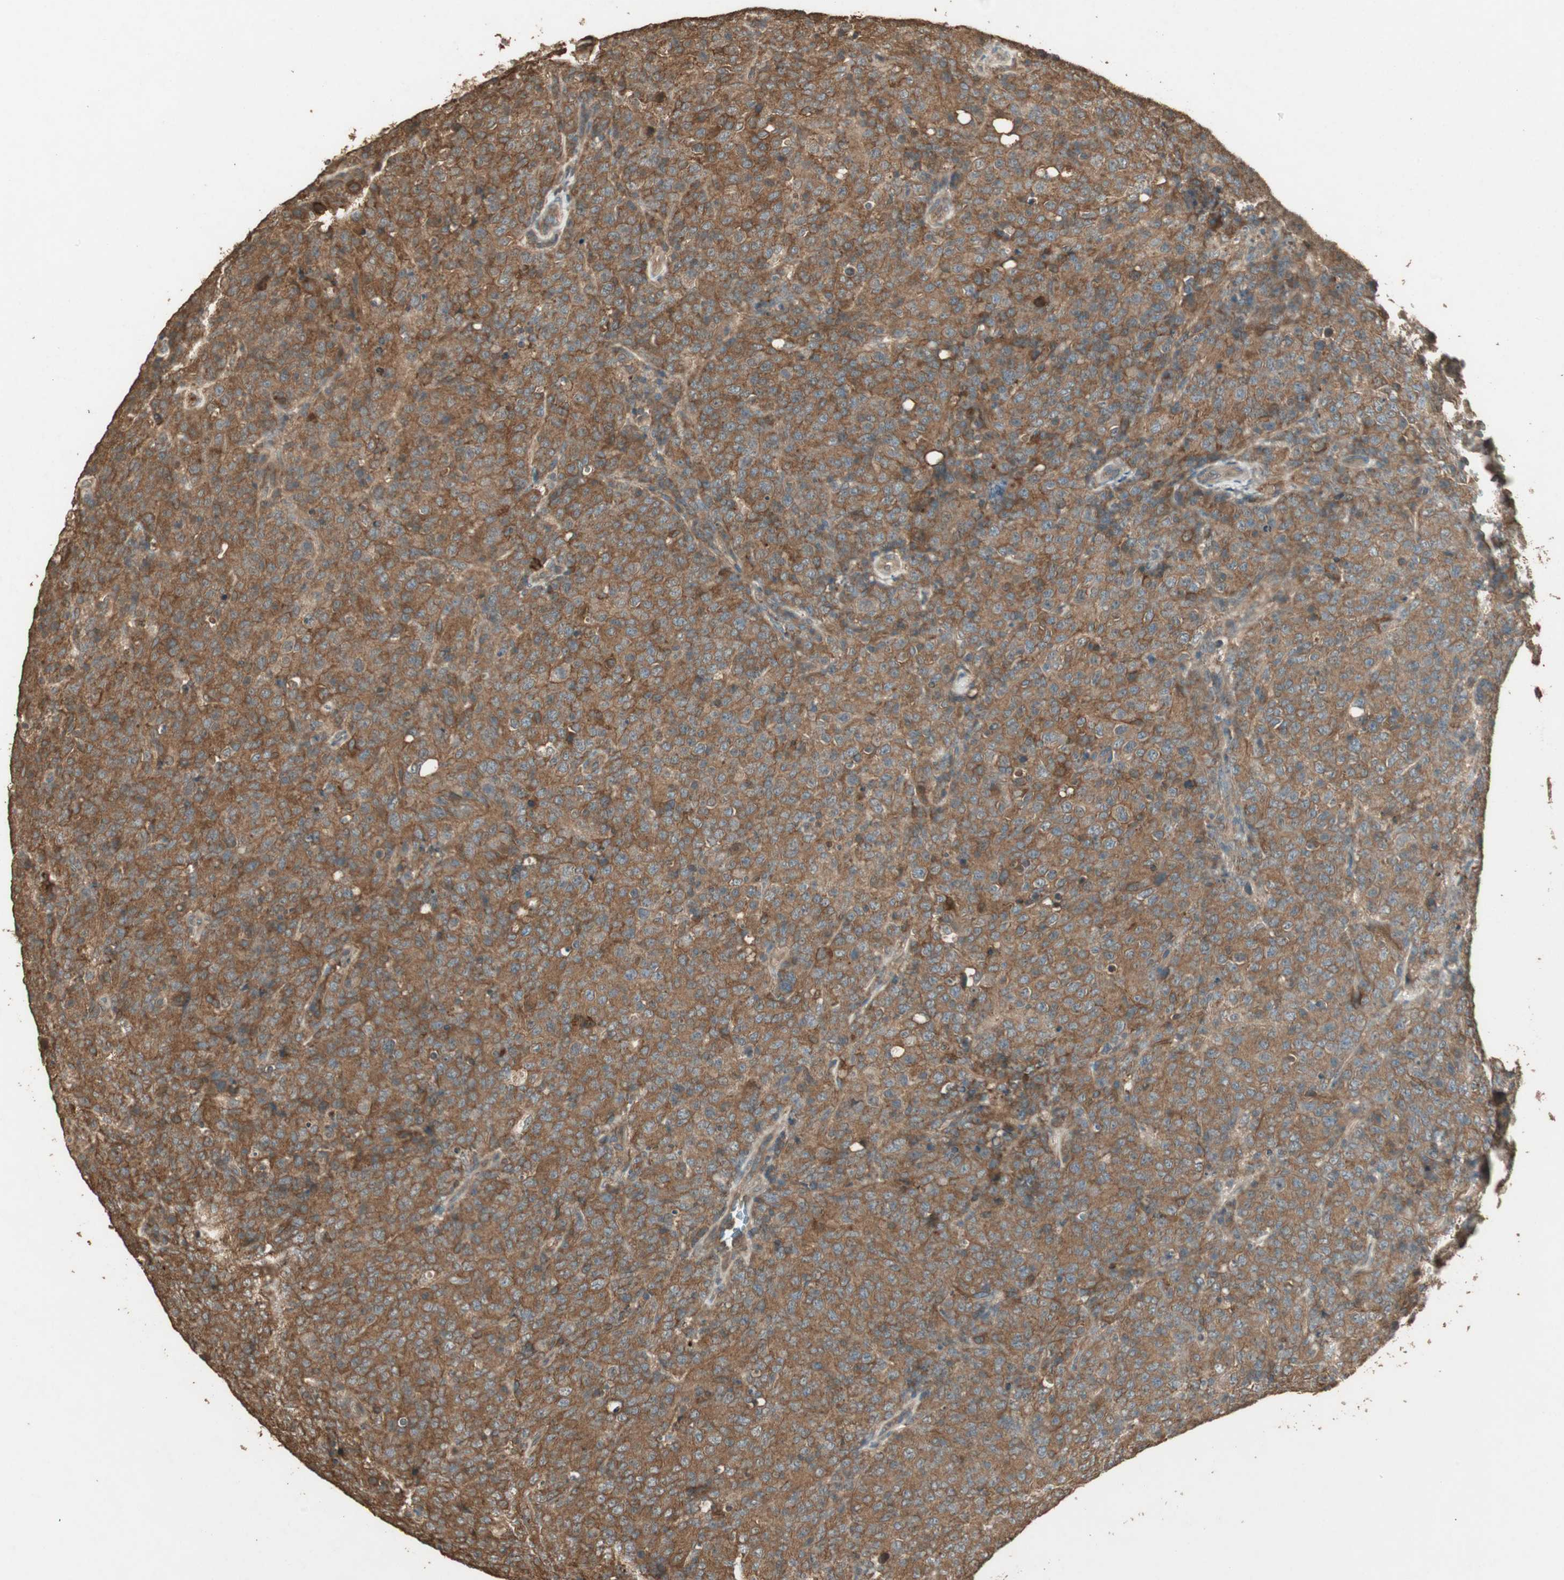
{"staining": {"intensity": "strong", "quantity": ">75%", "location": "cytoplasmic/membranous"}, "tissue": "lymphoma", "cell_type": "Tumor cells", "image_type": "cancer", "snomed": [{"axis": "morphology", "description": "Malignant lymphoma, non-Hodgkin's type, High grade"}, {"axis": "topography", "description": "Tonsil"}], "caption": "Strong cytoplasmic/membranous protein expression is appreciated in about >75% of tumor cells in lymphoma.", "gene": "USP2", "patient": {"sex": "female", "age": 36}}